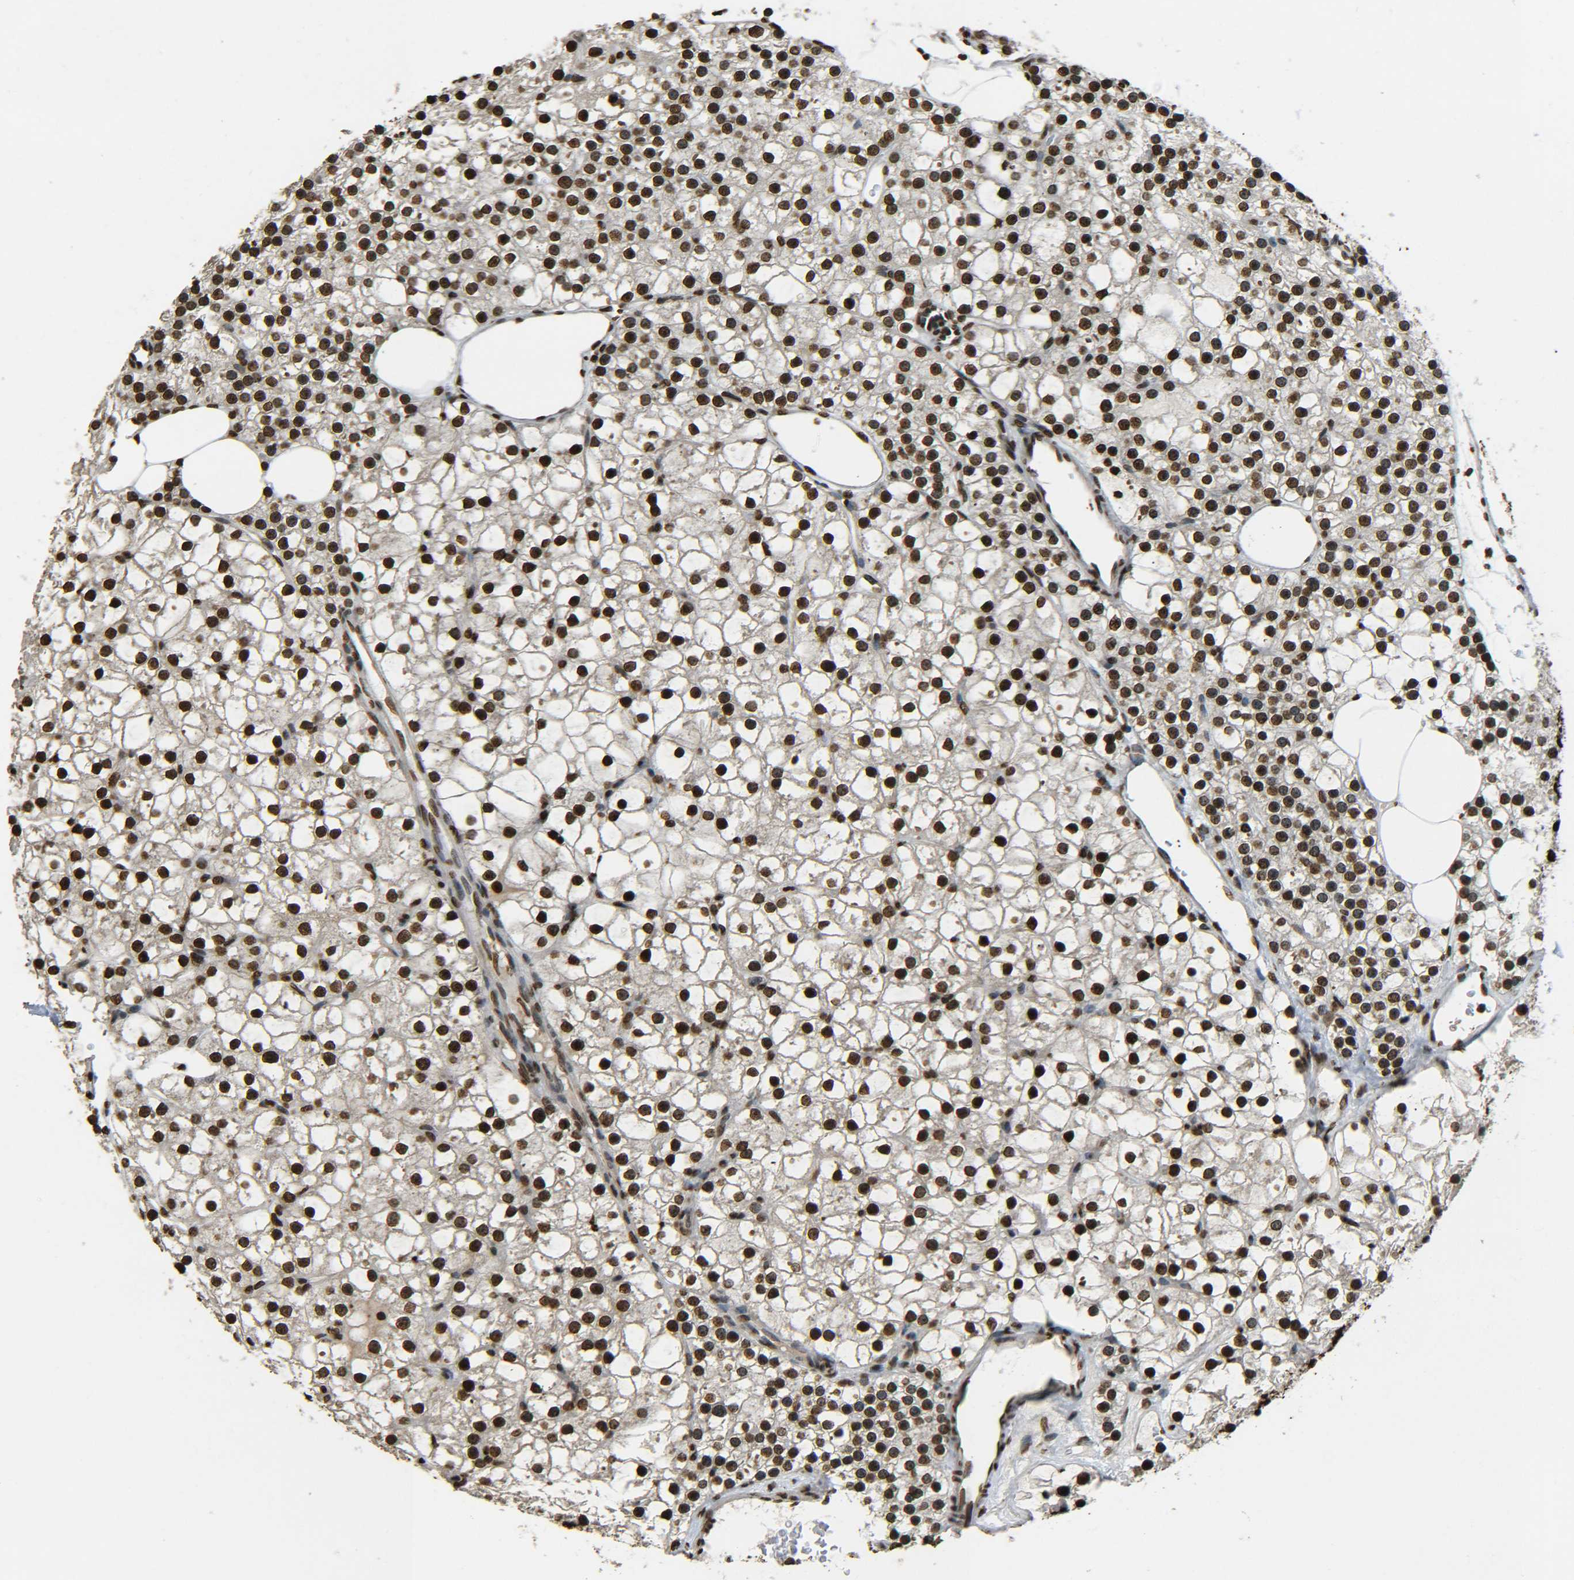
{"staining": {"intensity": "strong", "quantity": ">75%", "location": "nuclear"}, "tissue": "parathyroid gland", "cell_type": "Glandular cells", "image_type": "normal", "snomed": [{"axis": "morphology", "description": "Normal tissue, NOS"}, {"axis": "morphology", "description": "Adenoma, NOS"}, {"axis": "topography", "description": "Parathyroid gland"}], "caption": "Human parathyroid gland stained with a brown dye reveals strong nuclear positive staining in about >75% of glandular cells.", "gene": "H4C16", "patient": {"sex": "female", "age": 70}}